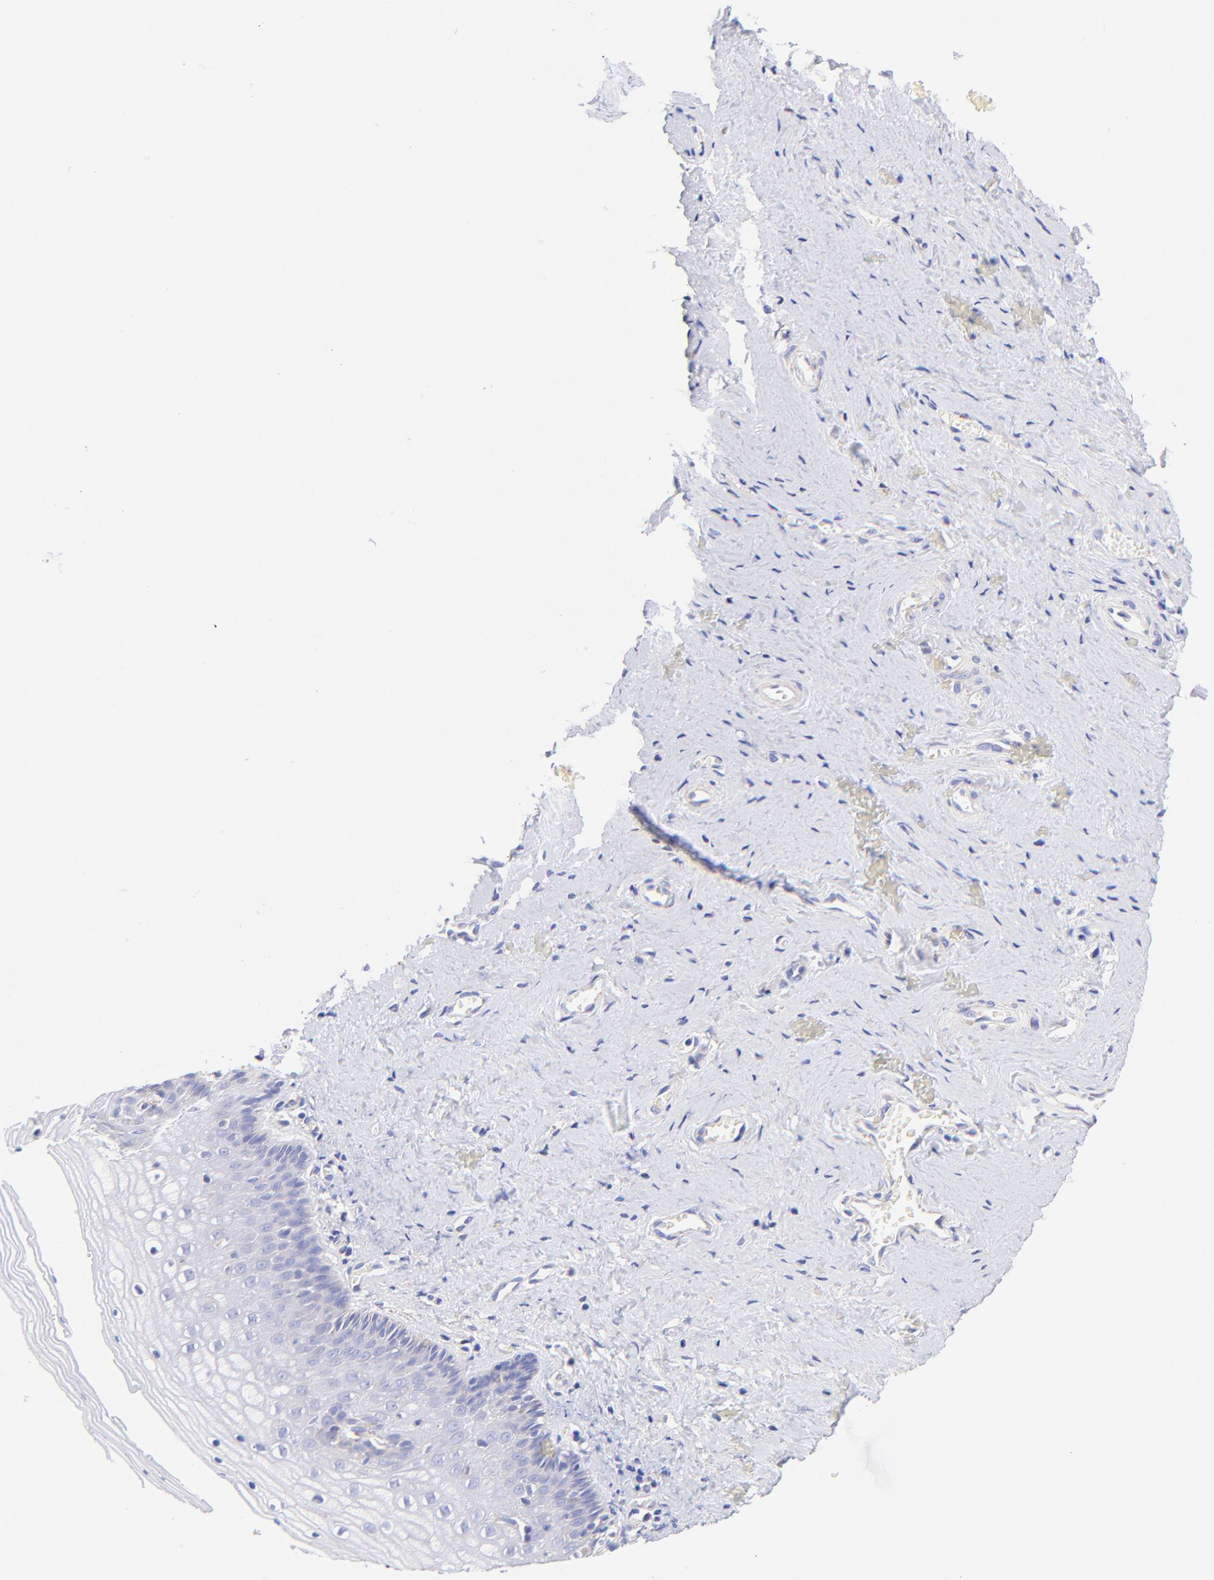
{"staining": {"intensity": "negative", "quantity": "none", "location": "none"}, "tissue": "vagina", "cell_type": "Squamous epithelial cells", "image_type": "normal", "snomed": [{"axis": "morphology", "description": "Normal tissue, NOS"}, {"axis": "topography", "description": "Vagina"}], "caption": "This is an IHC photomicrograph of unremarkable vagina. There is no positivity in squamous epithelial cells.", "gene": "SPARC", "patient": {"sex": "female", "age": 46}}